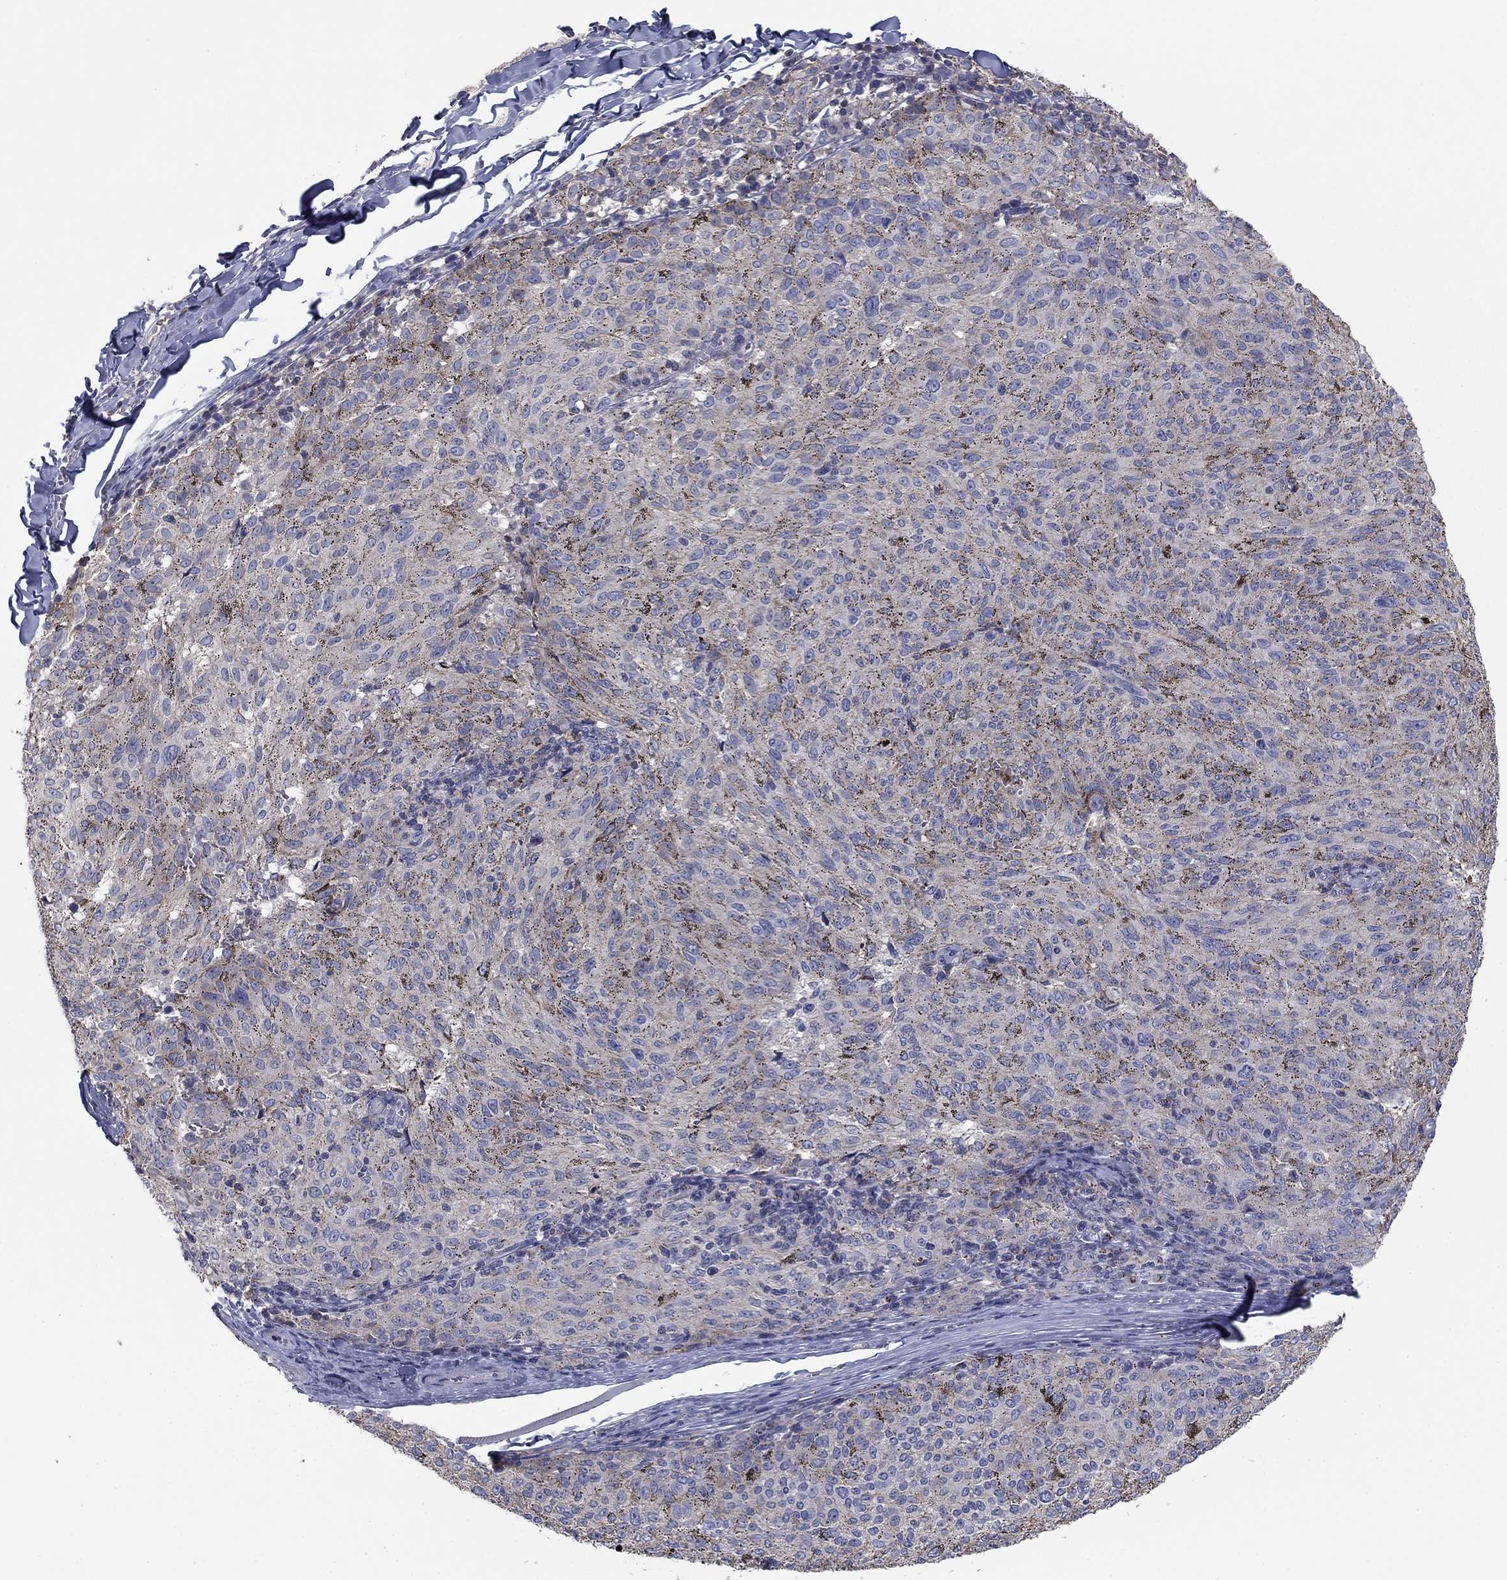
{"staining": {"intensity": "negative", "quantity": "none", "location": "none"}, "tissue": "melanoma", "cell_type": "Tumor cells", "image_type": "cancer", "snomed": [{"axis": "morphology", "description": "Malignant melanoma, NOS"}, {"axis": "topography", "description": "Skin"}], "caption": "A photomicrograph of melanoma stained for a protein shows no brown staining in tumor cells.", "gene": "SEPTIN3", "patient": {"sex": "female", "age": 72}}